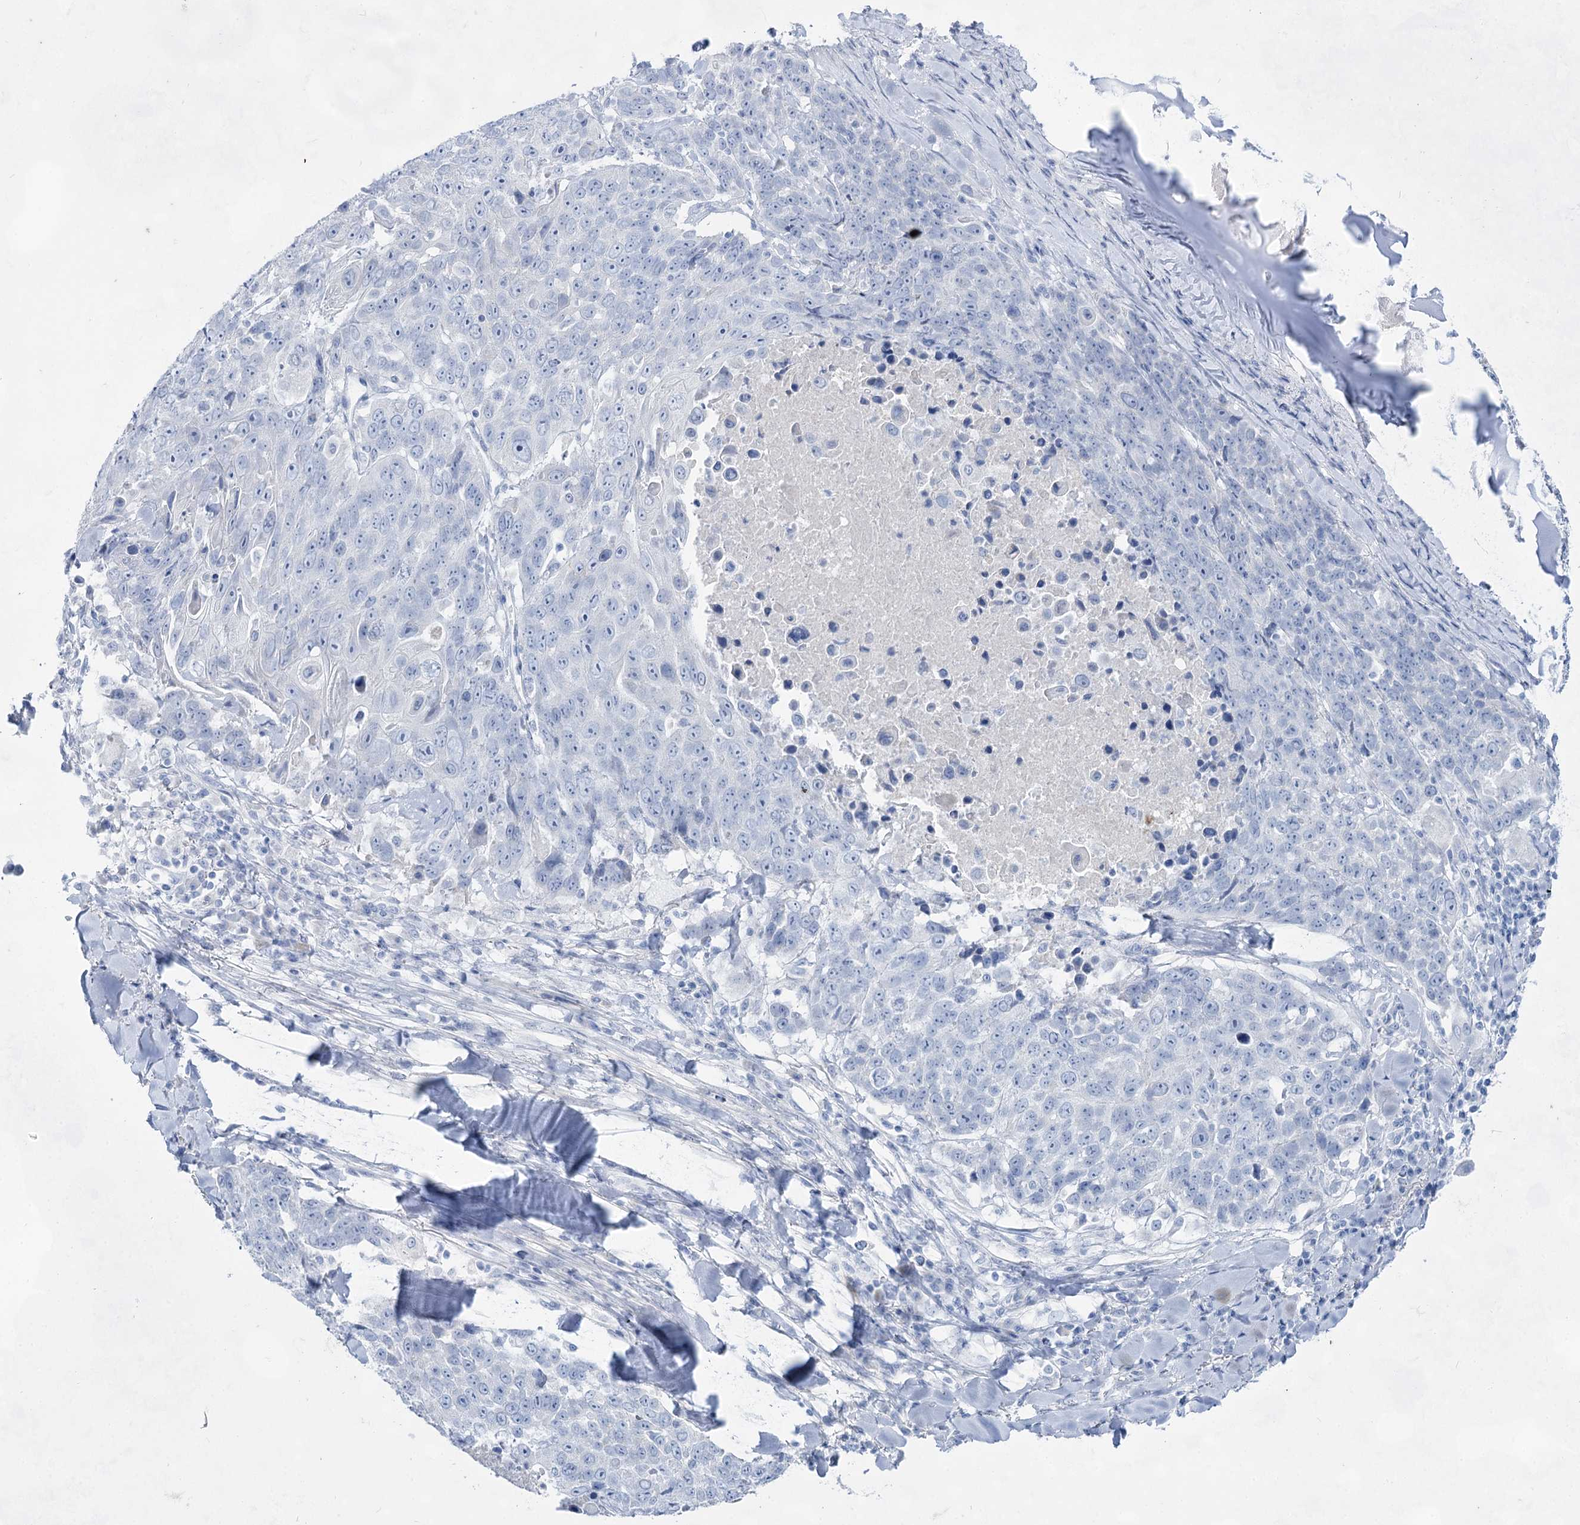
{"staining": {"intensity": "negative", "quantity": "none", "location": "none"}, "tissue": "lung cancer", "cell_type": "Tumor cells", "image_type": "cancer", "snomed": [{"axis": "morphology", "description": "Squamous cell carcinoma, NOS"}, {"axis": "topography", "description": "Lung"}], "caption": "Tumor cells show no significant positivity in lung cancer (squamous cell carcinoma). The staining was performed using DAB to visualize the protein expression in brown, while the nuclei were stained in blue with hematoxylin (Magnification: 20x).", "gene": "ACRV1", "patient": {"sex": "male", "age": 66}}